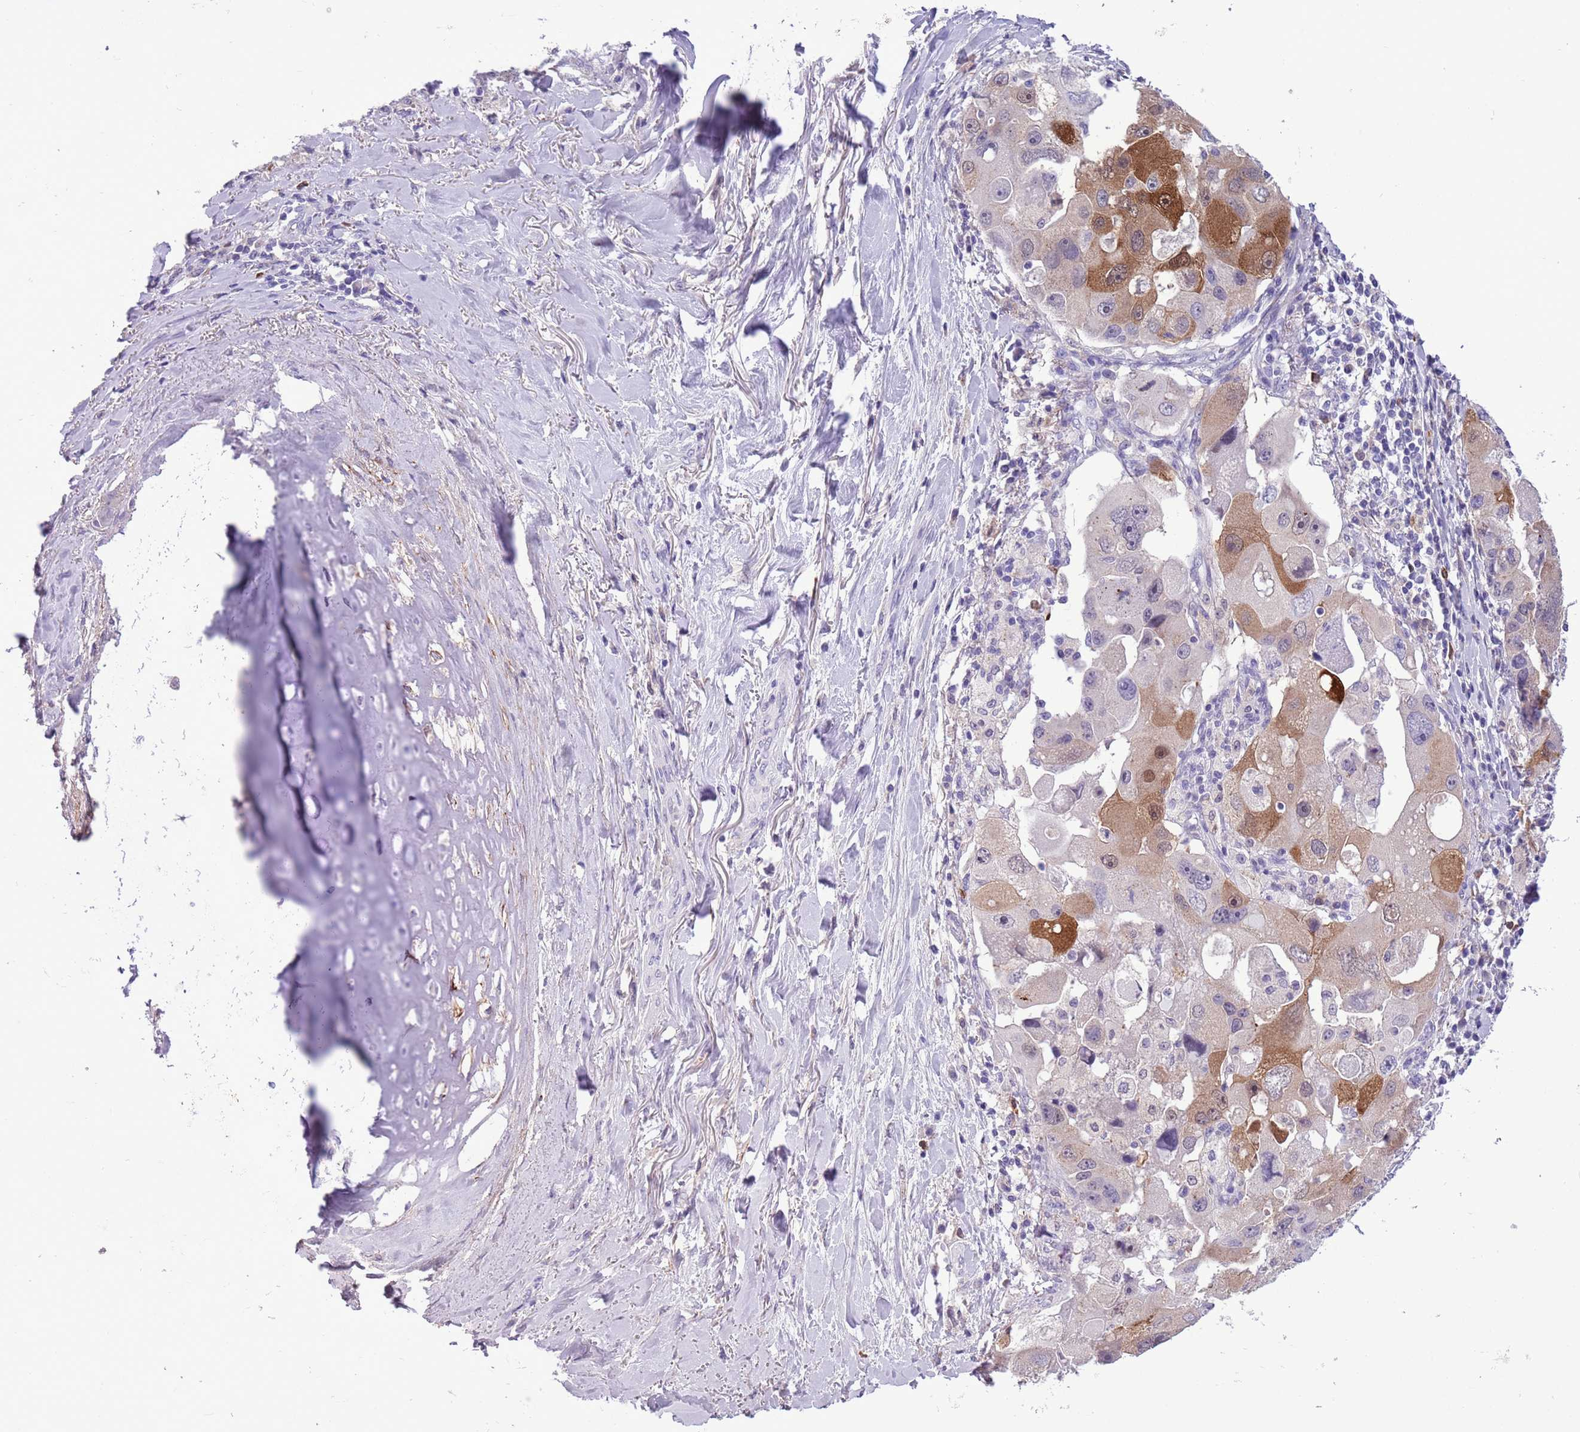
{"staining": {"intensity": "strong", "quantity": "25%-75%", "location": "cytoplasmic/membranous"}, "tissue": "lung cancer", "cell_type": "Tumor cells", "image_type": "cancer", "snomed": [{"axis": "morphology", "description": "Adenocarcinoma, NOS"}, {"axis": "topography", "description": "Lung"}], "caption": "Immunohistochemistry (IHC) photomicrograph of lung adenocarcinoma stained for a protein (brown), which exhibits high levels of strong cytoplasmic/membranous expression in about 25%-75% of tumor cells.", "gene": "PFKFB2", "patient": {"sex": "female", "age": 54}}